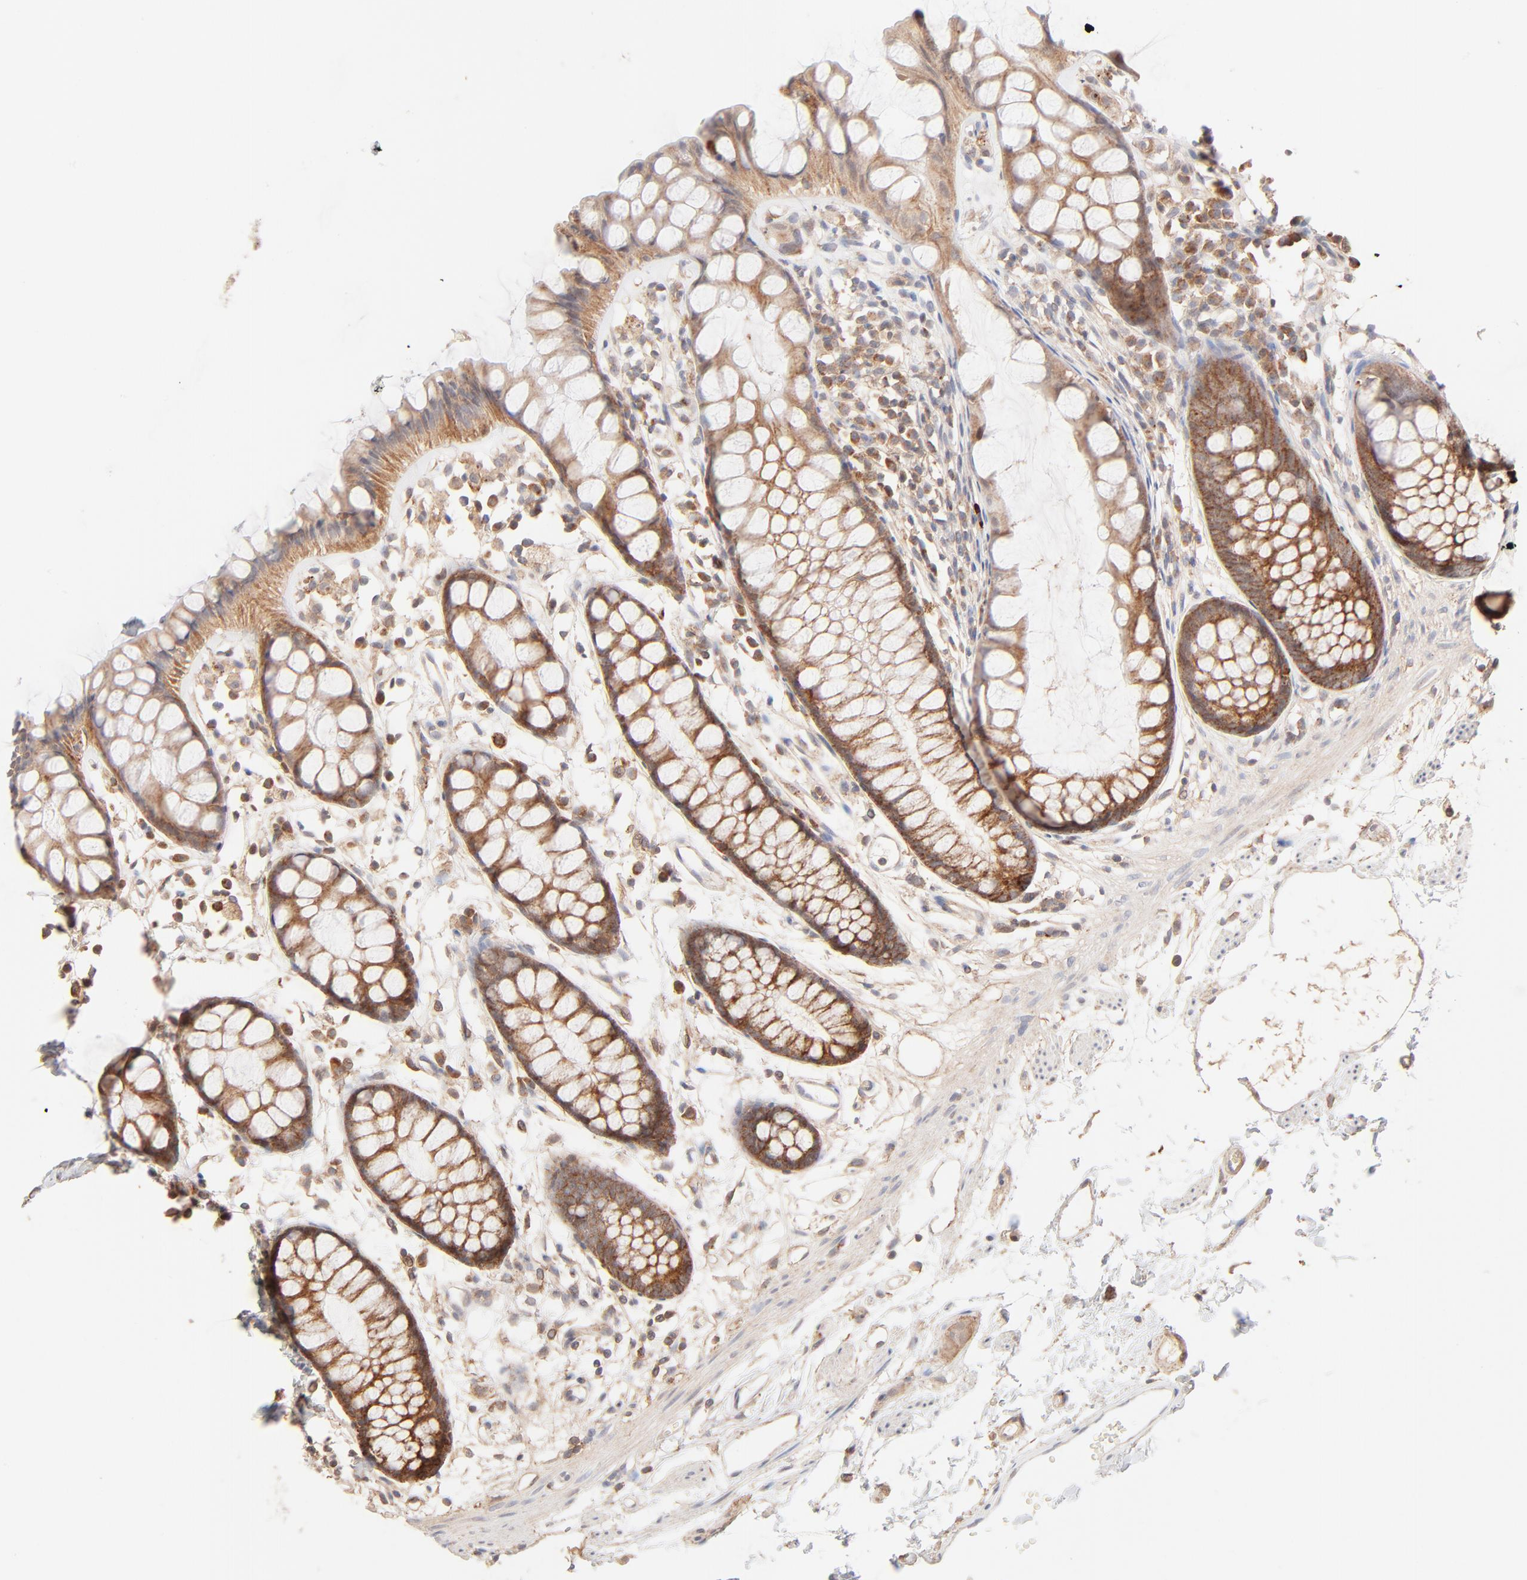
{"staining": {"intensity": "moderate", "quantity": ">75%", "location": "cytoplasmic/membranous"}, "tissue": "rectum", "cell_type": "Glandular cells", "image_type": "normal", "snomed": [{"axis": "morphology", "description": "Normal tissue, NOS"}, {"axis": "topography", "description": "Rectum"}], "caption": "About >75% of glandular cells in unremarkable rectum demonstrate moderate cytoplasmic/membranous protein expression as visualized by brown immunohistochemical staining.", "gene": "CSPG4", "patient": {"sex": "female", "age": 66}}